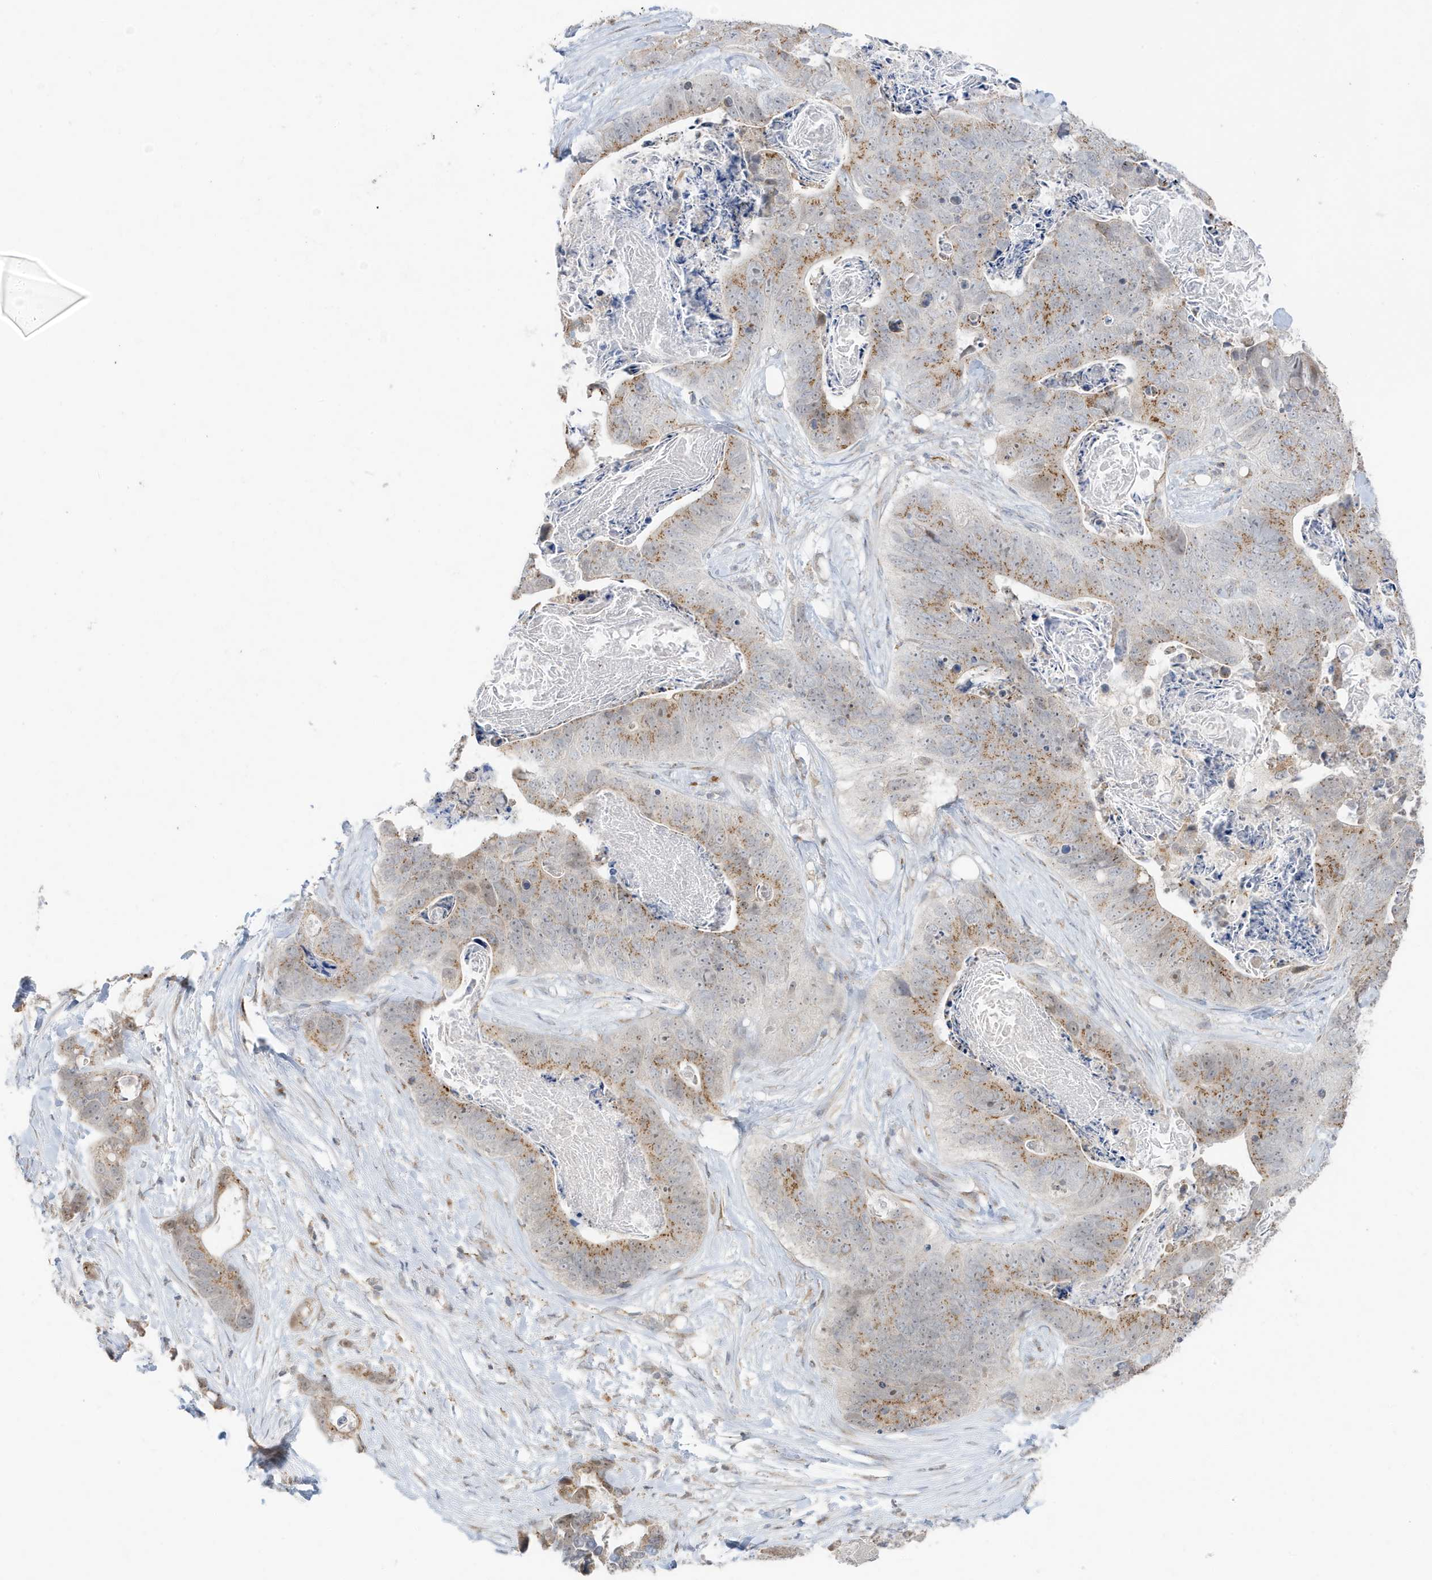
{"staining": {"intensity": "moderate", "quantity": ">75%", "location": "cytoplasmic/membranous"}, "tissue": "stomach cancer", "cell_type": "Tumor cells", "image_type": "cancer", "snomed": [{"axis": "morphology", "description": "Adenocarcinoma, NOS"}, {"axis": "topography", "description": "Stomach"}], "caption": "Immunohistochemical staining of human stomach adenocarcinoma displays medium levels of moderate cytoplasmic/membranous protein positivity in approximately >75% of tumor cells. (IHC, brightfield microscopy, high magnification).", "gene": "RER1", "patient": {"sex": "female", "age": 89}}